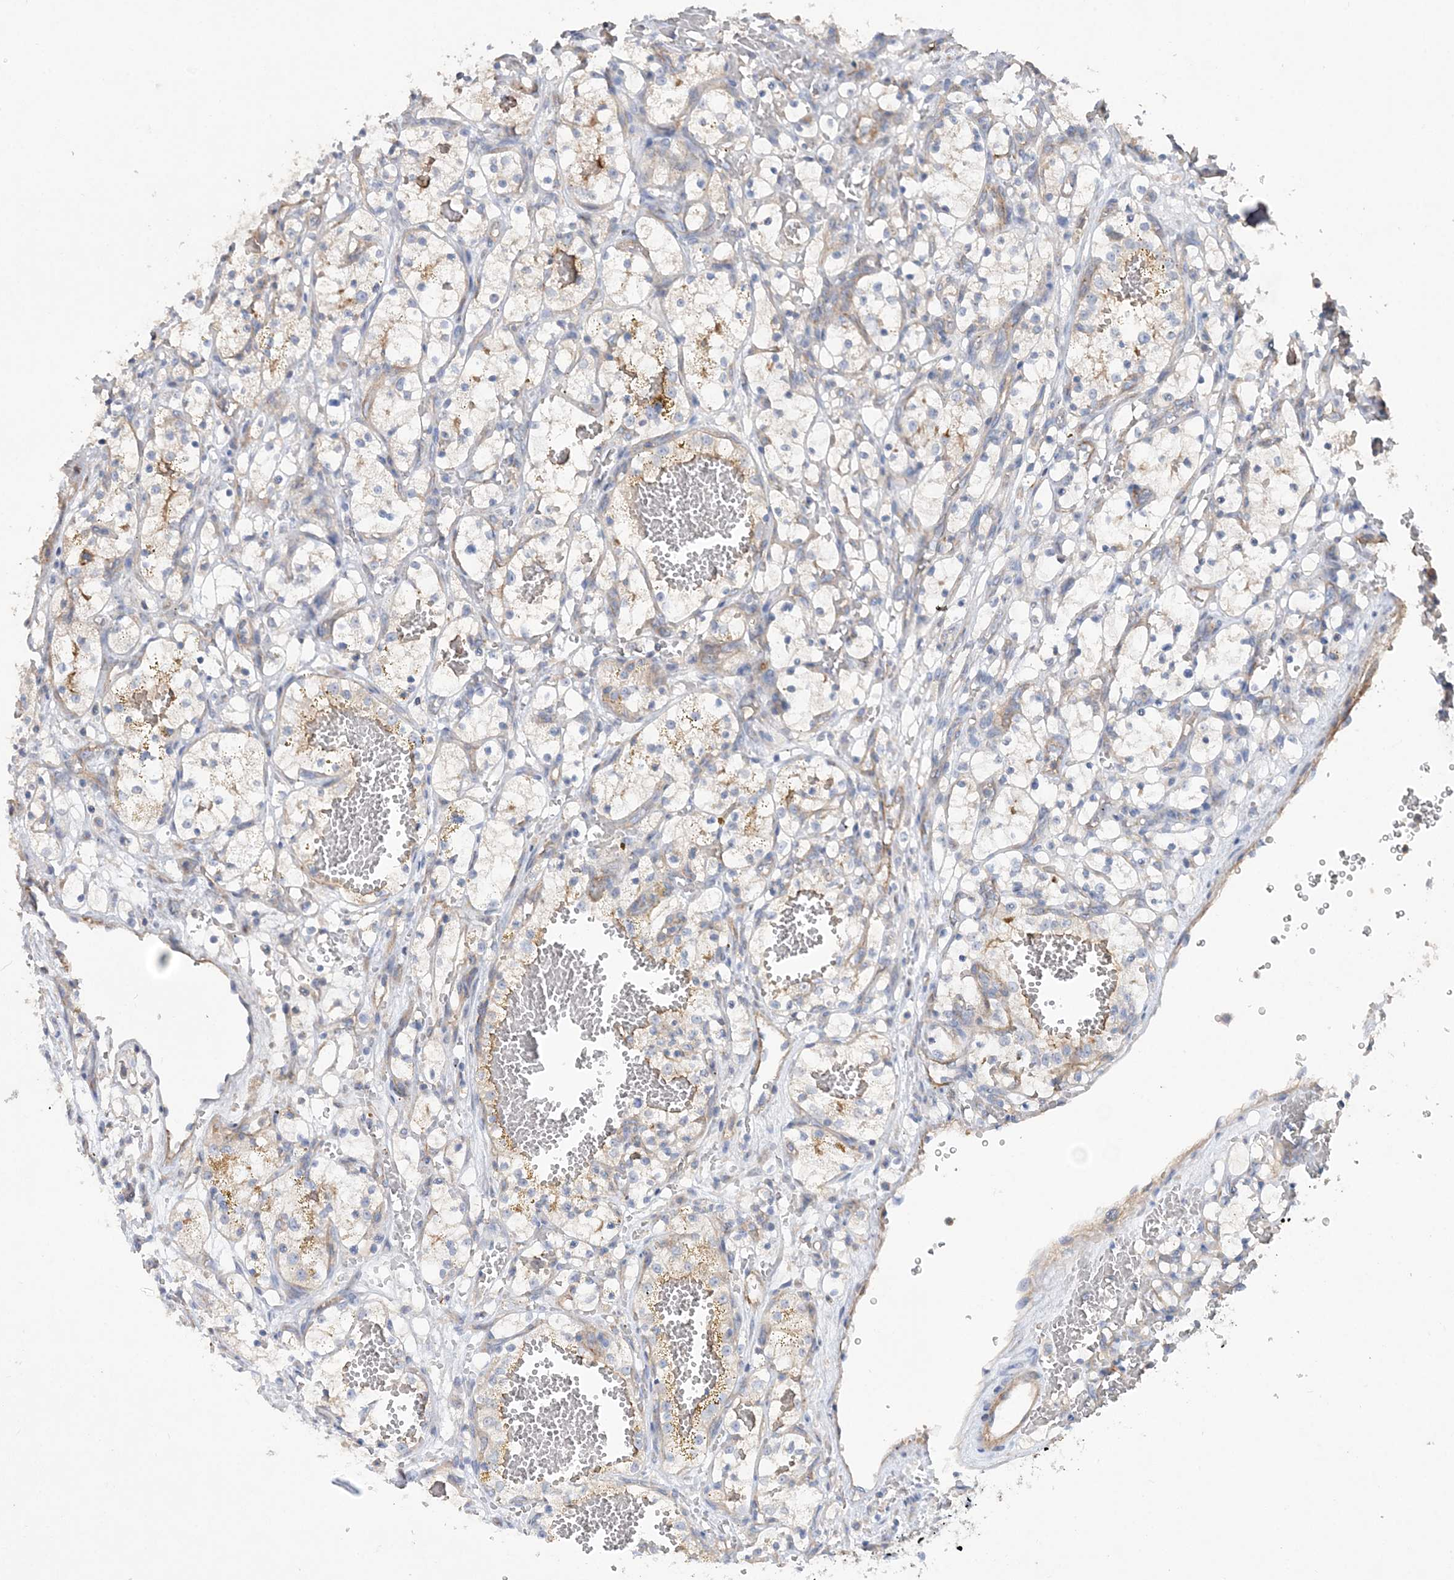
{"staining": {"intensity": "moderate", "quantity": "<25%", "location": "cytoplasmic/membranous"}, "tissue": "renal cancer", "cell_type": "Tumor cells", "image_type": "cancer", "snomed": [{"axis": "morphology", "description": "Adenocarcinoma, NOS"}, {"axis": "topography", "description": "Kidney"}], "caption": "This micrograph displays immunohistochemistry (IHC) staining of renal cancer, with low moderate cytoplasmic/membranous staining in about <25% of tumor cells.", "gene": "PIGC", "patient": {"sex": "female", "age": 69}}